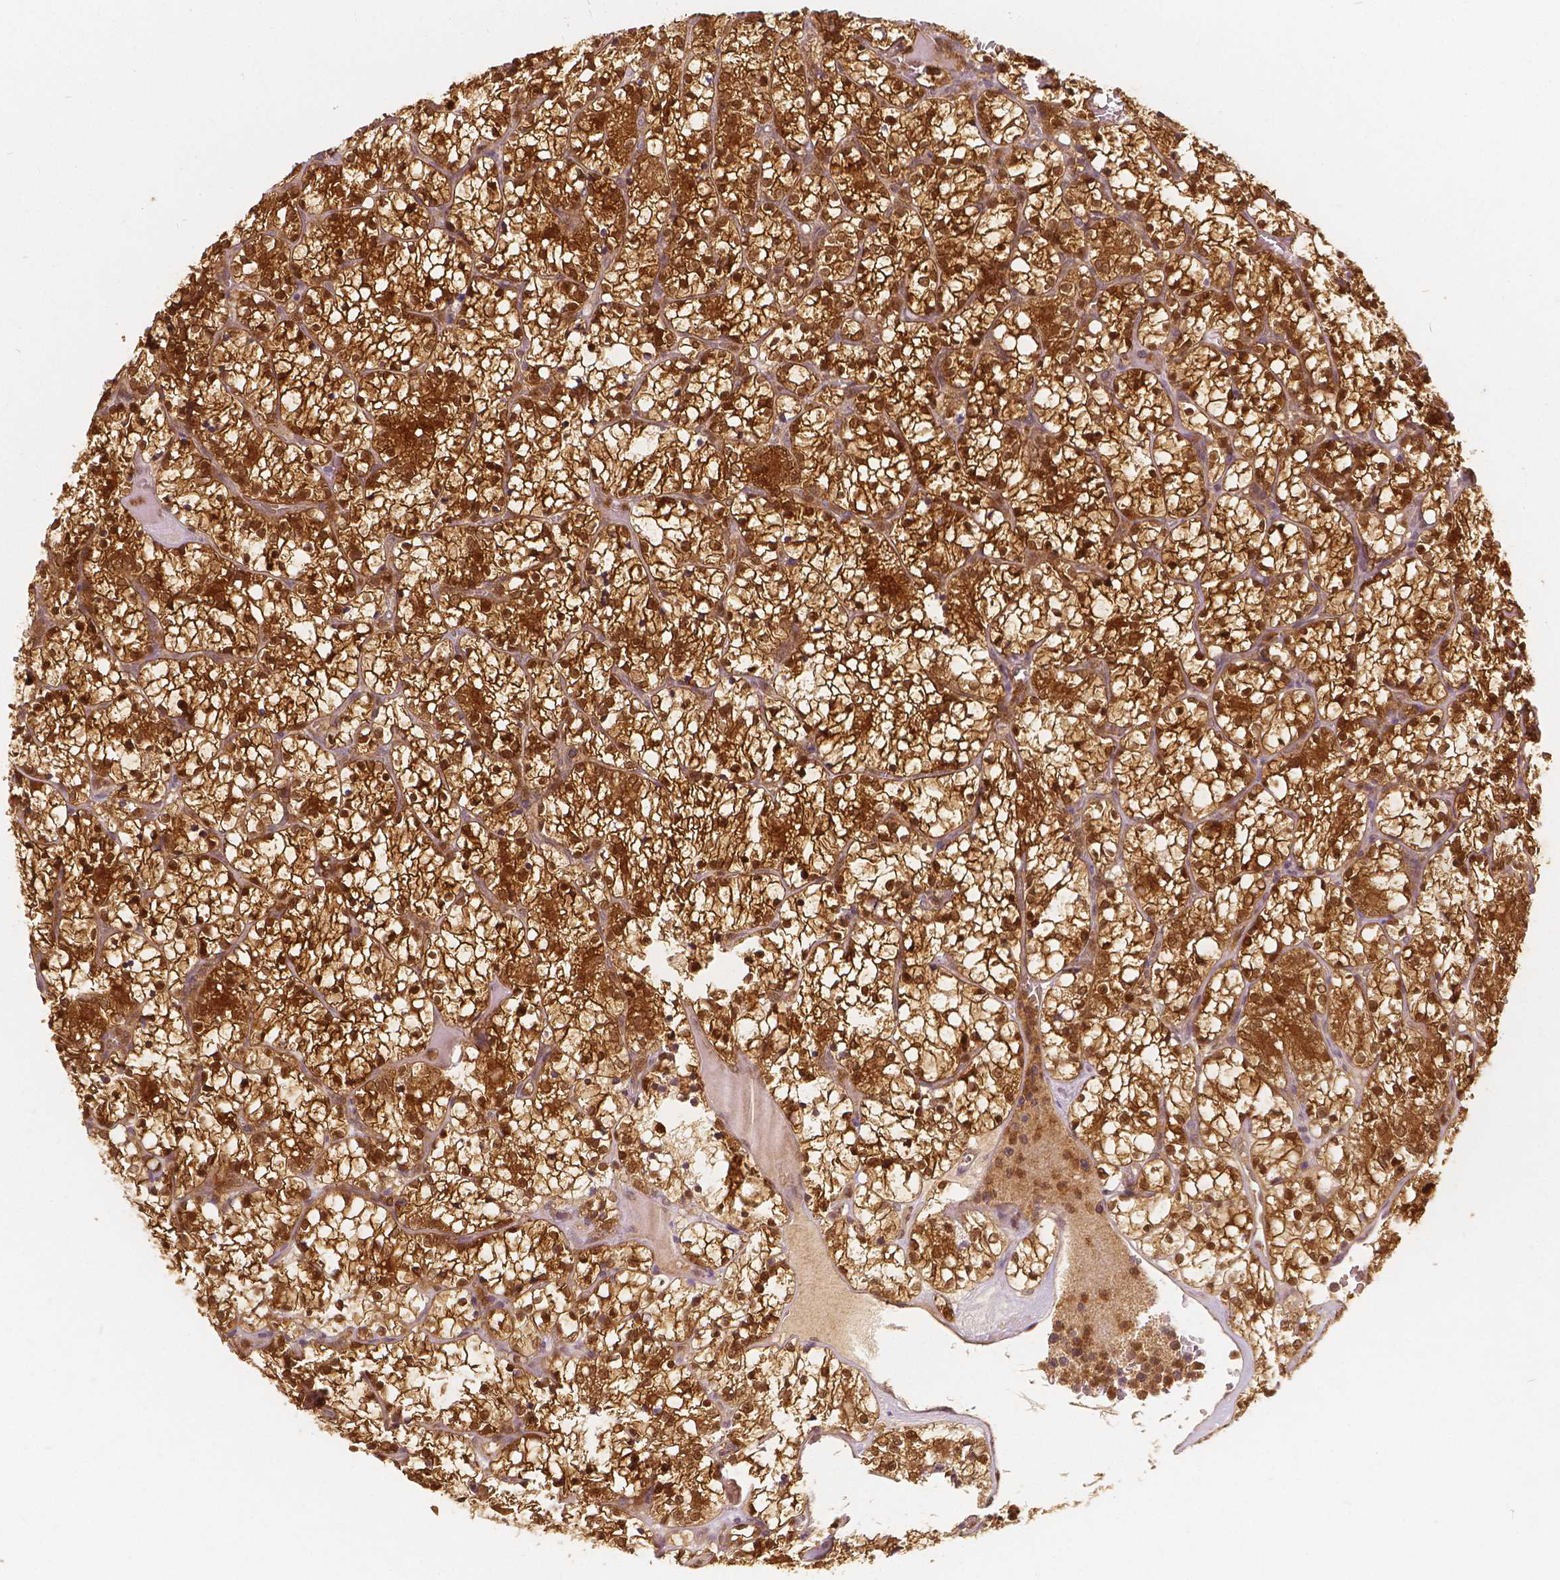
{"staining": {"intensity": "strong", "quantity": ">75%", "location": "cytoplasmic/membranous,nuclear"}, "tissue": "renal cancer", "cell_type": "Tumor cells", "image_type": "cancer", "snomed": [{"axis": "morphology", "description": "Adenocarcinoma, NOS"}, {"axis": "topography", "description": "Kidney"}], "caption": "An image showing strong cytoplasmic/membranous and nuclear staining in approximately >75% of tumor cells in renal adenocarcinoma, as visualized by brown immunohistochemical staining.", "gene": "NAPRT", "patient": {"sex": "female", "age": 69}}